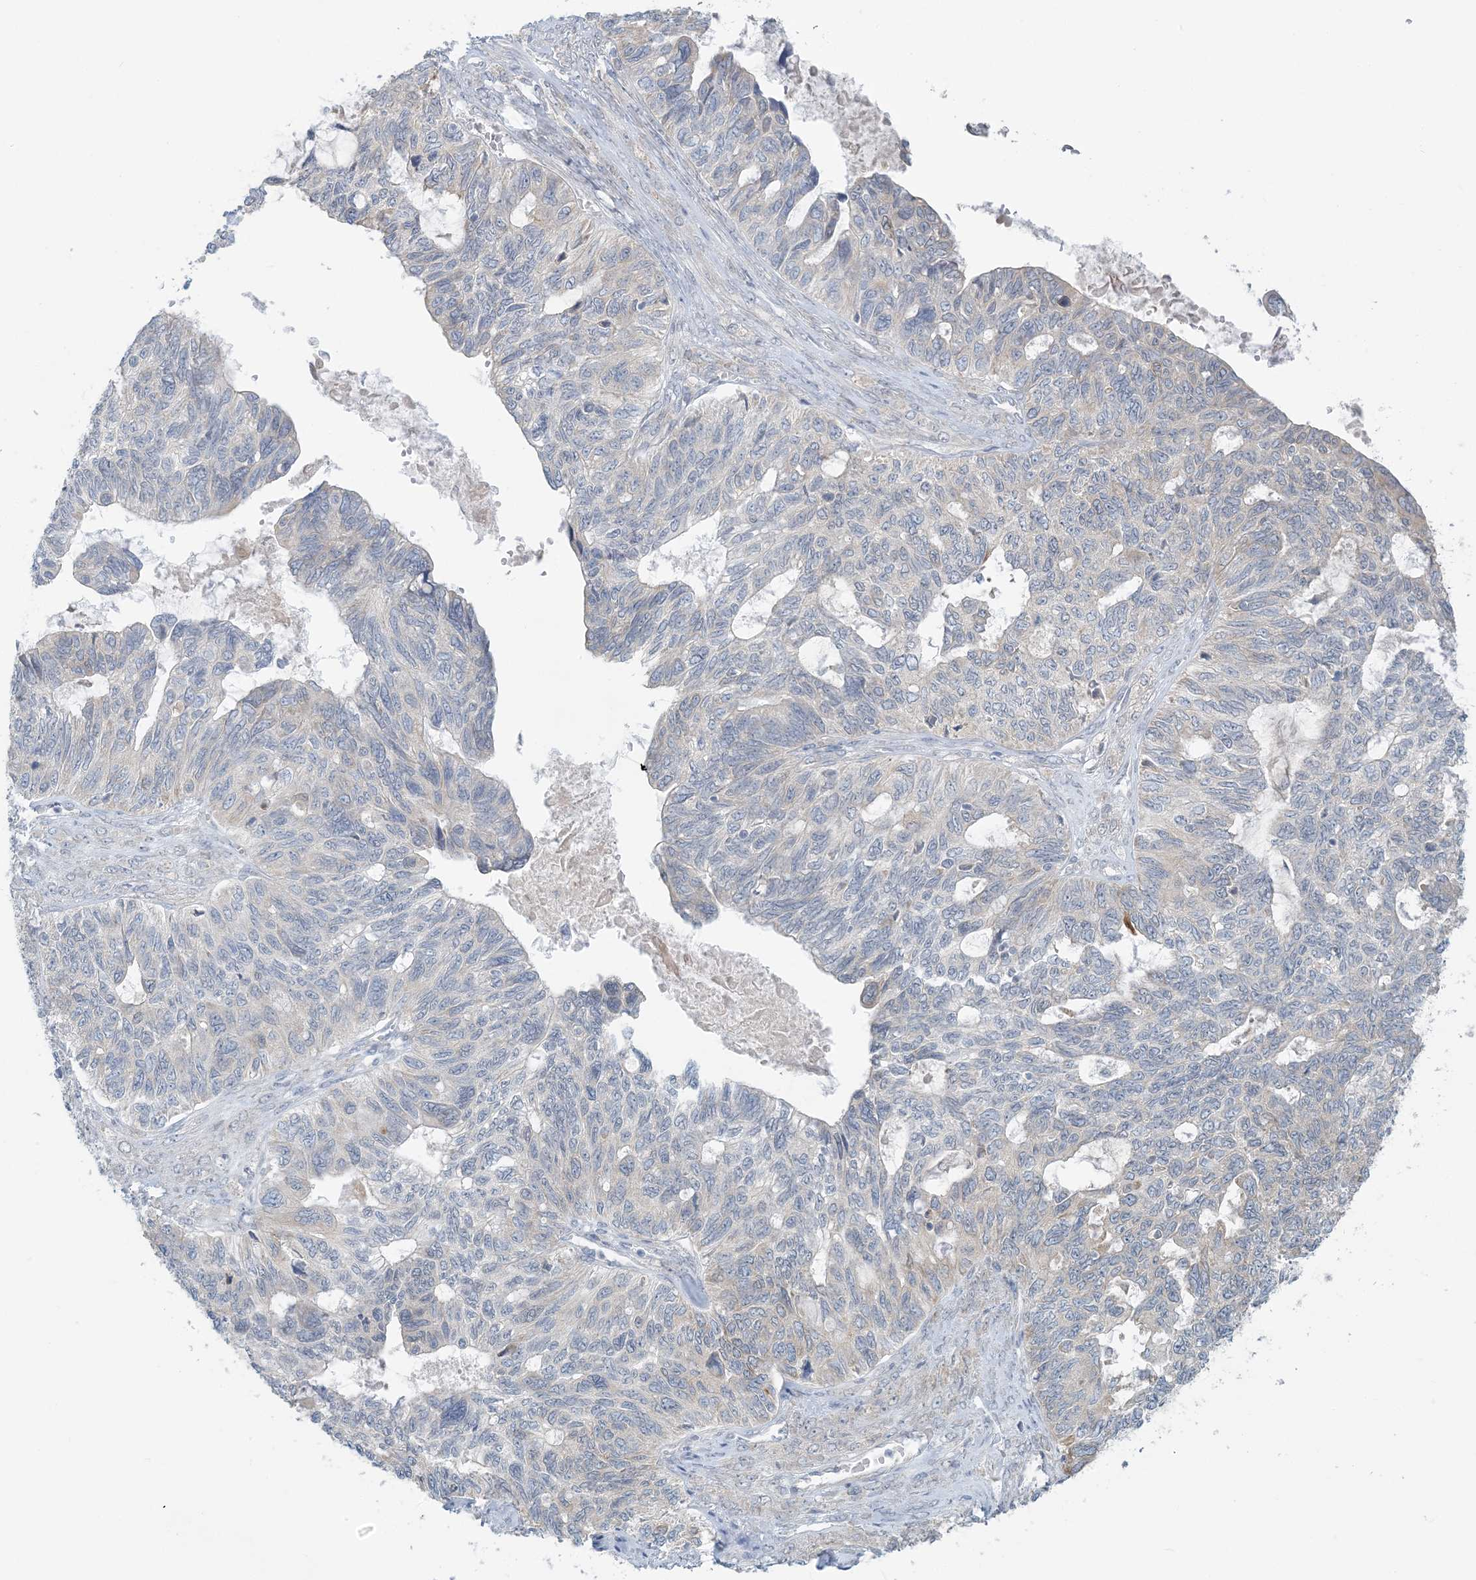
{"staining": {"intensity": "negative", "quantity": "none", "location": "none"}, "tissue": "ovarian cancer", "cell_type": "Tumor cells", "image_type": "cancer", "snomed": [{"axis": "morphology", "description": "Cystadenocarcinoma, serous, NOS"}, {"axis": "topography", "description": "Ovary"}], "caption": "Tumor cells show no significant positivity in serous cystadenocarcinoma (ovarian).", "gene": "EEFSEC", "patient": {"sex": "female", "age": 79}}